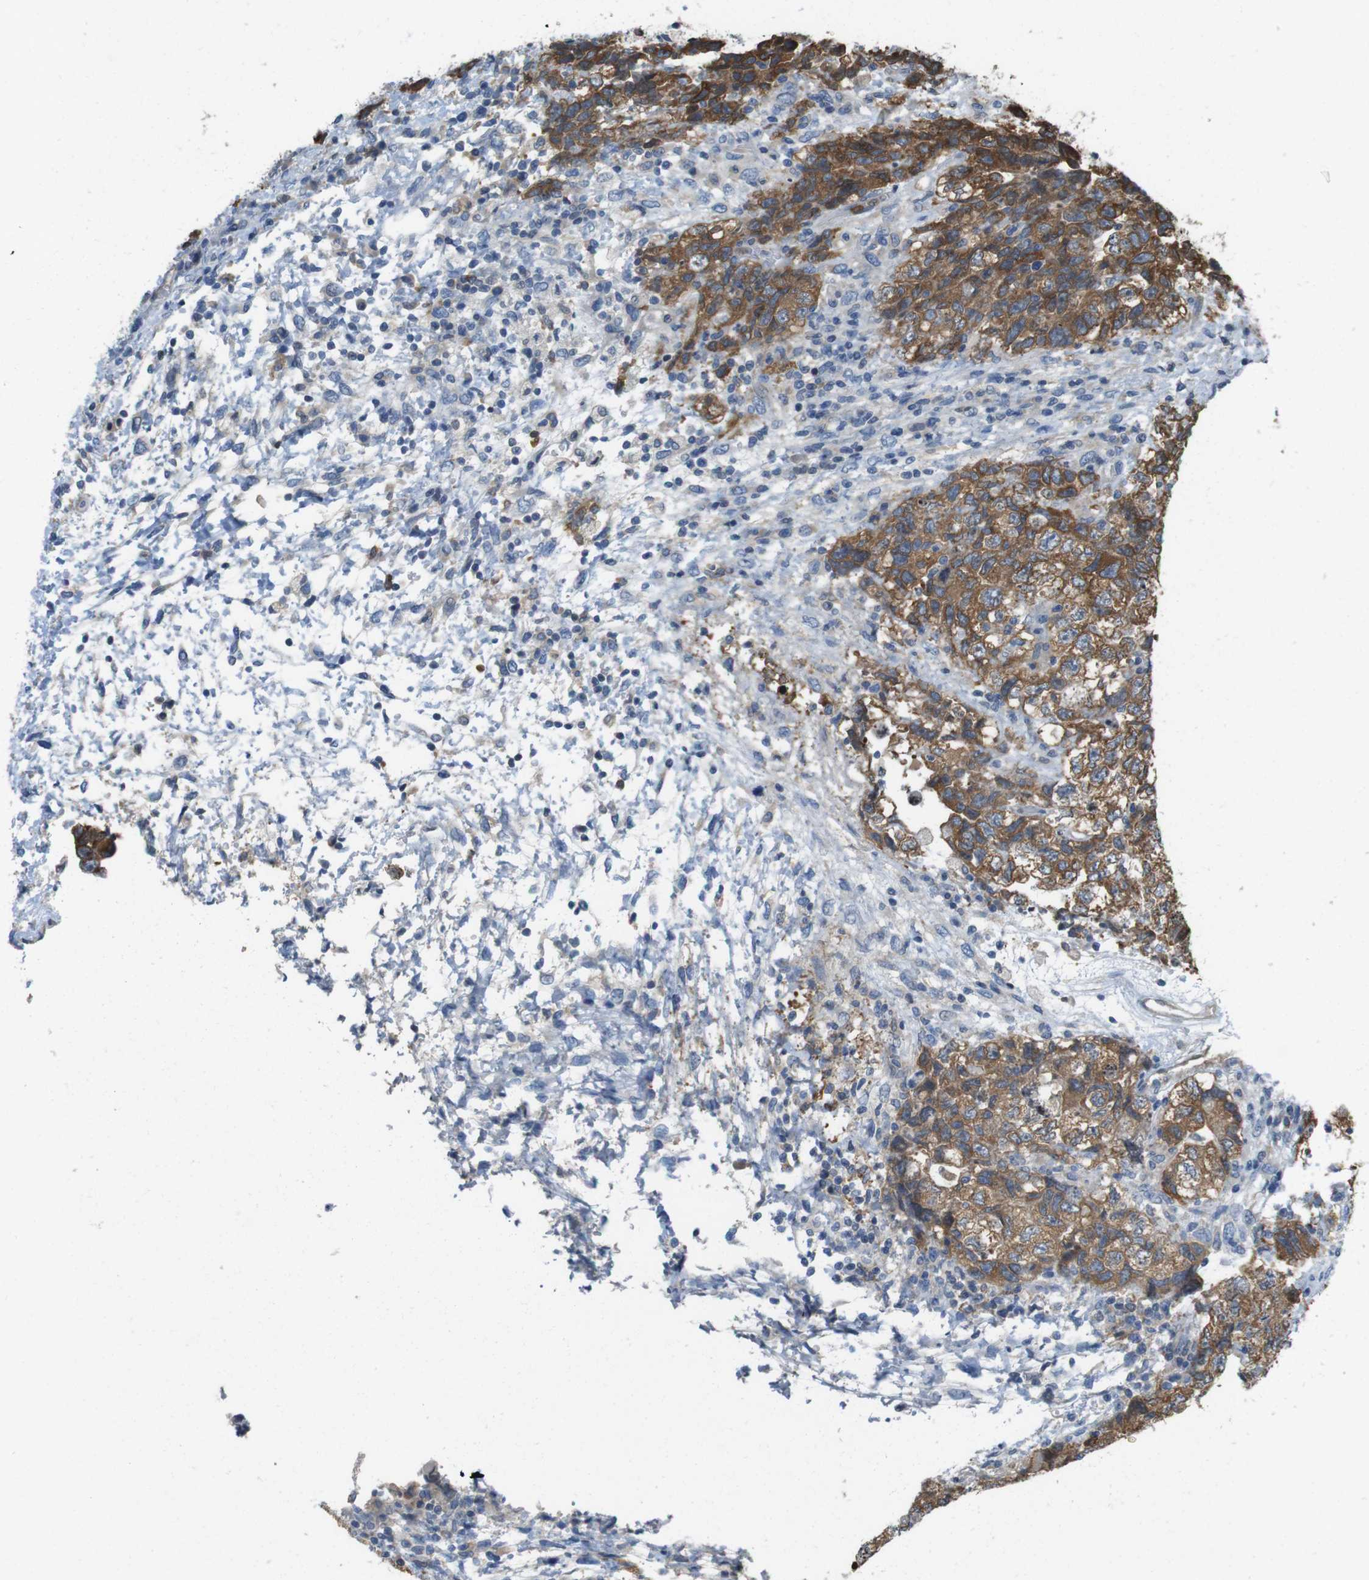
{"staining": {"intensity": "moderate", "quantity": ">75%", "location": "cytoplasmic/membranous"}, "tissue": "testis cancer", "cell_type": "Tumor cells", "image_type": "cancer", "snomed": [{"axis": "morphology", "description": "Carcinoma, Embryonal, NOS"}, {"axis": "topography", "description": "Testis"}], "caption": "Testis embryonal carcinoma was stained to show a protein in brown. There is medium levels of moderate cytoplasmic/membranous positivity in about >75% of tumor cells. (Stains: DAB in brown, nuclei in blue, Microscopy: brightfield microscopy at high magnification).", "gene": "PCDH10", "patient": {"sex": "male", "age": 36}}